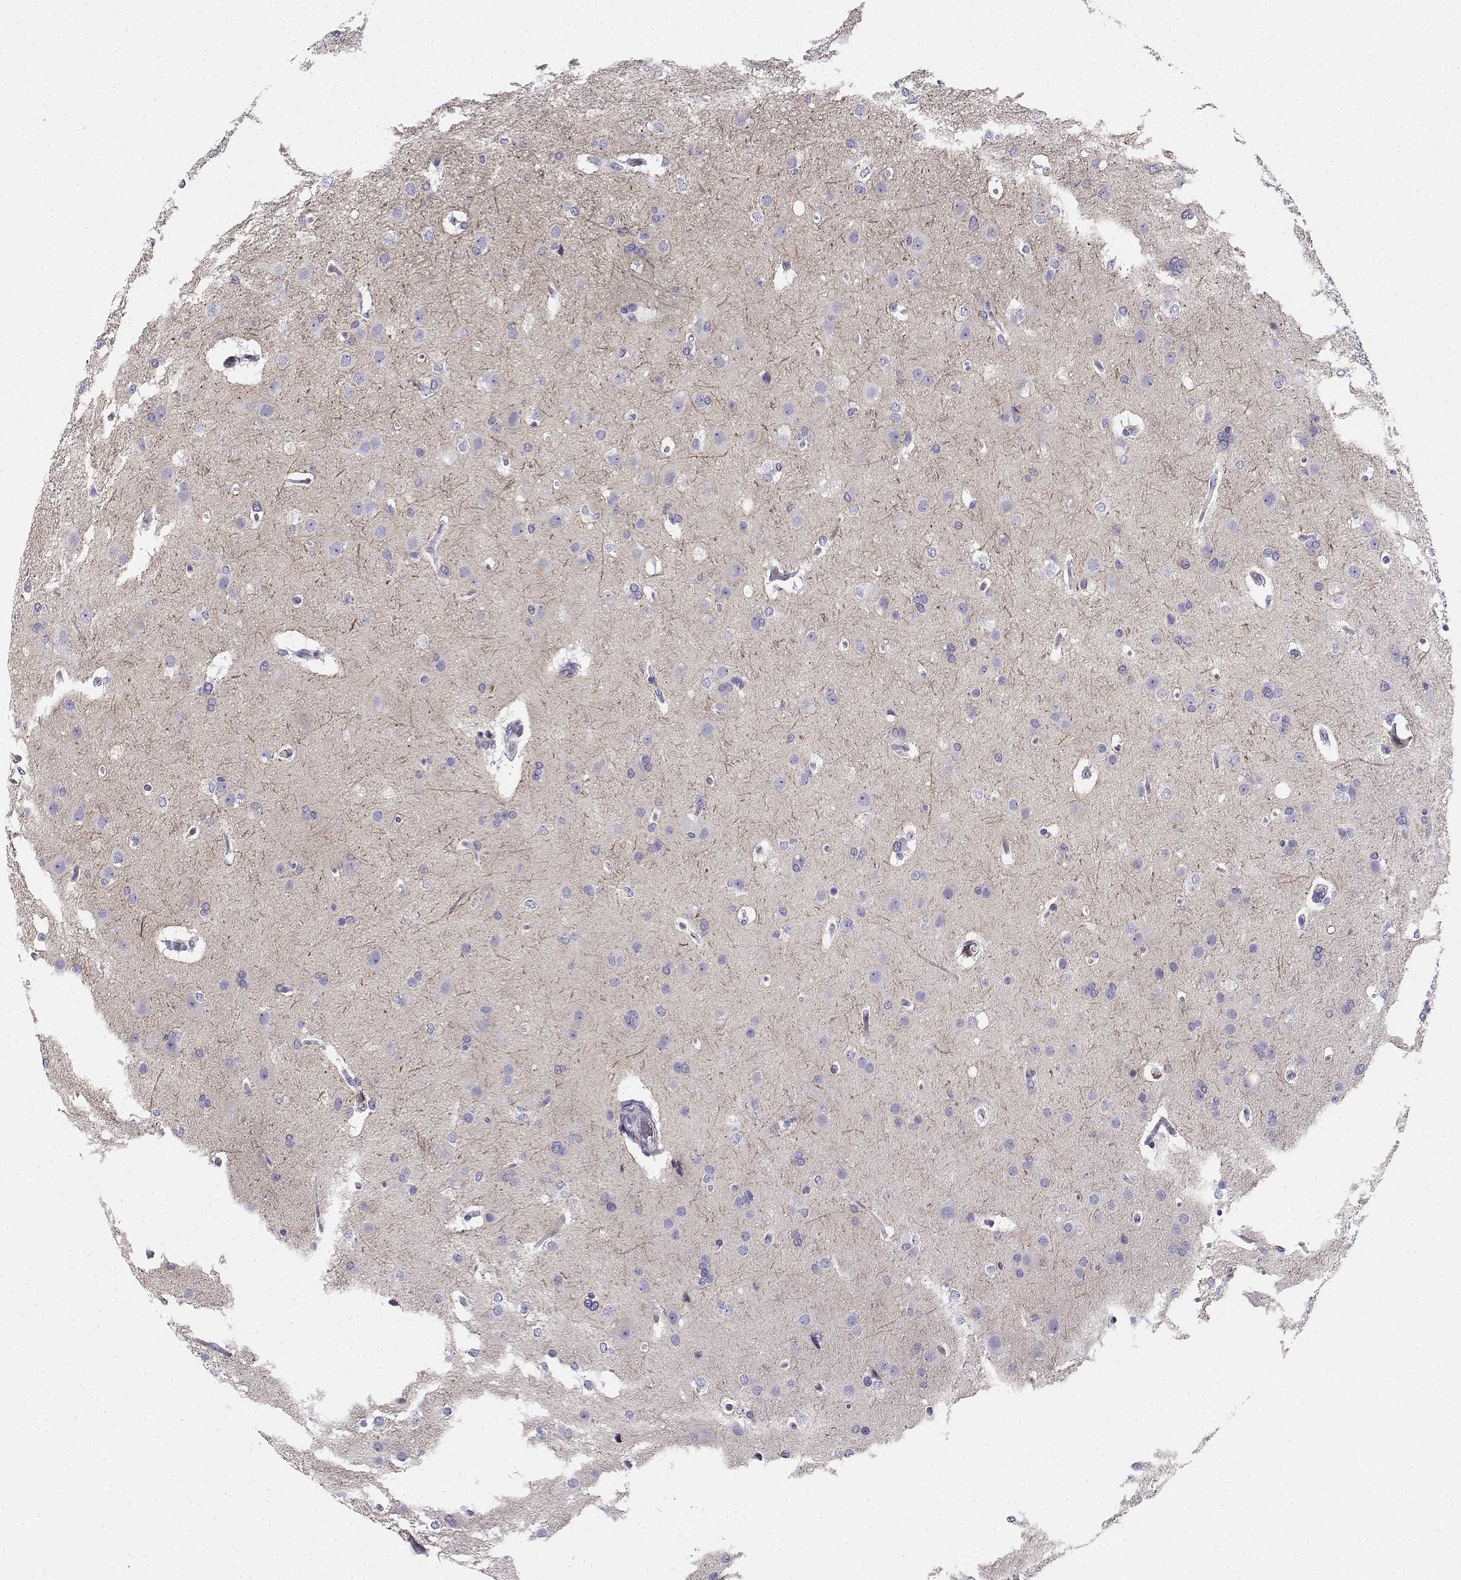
{"staining": {"intensity": "negative", "quantity": "none", "location": "none"}, "tissue": "glioma", "cell_type": "Tumor cells", "image_type": "cancer", "snomed": [{"axis": "morphology", "description": "Glioma, malignant, High grade"}, {"axis": "topography", "description": "Brain"}], "caption": "There is no significant expression in tumor cells of glioma.", "gene": "CREB3L3", "patient": {"sex": "male", "age": 68}}